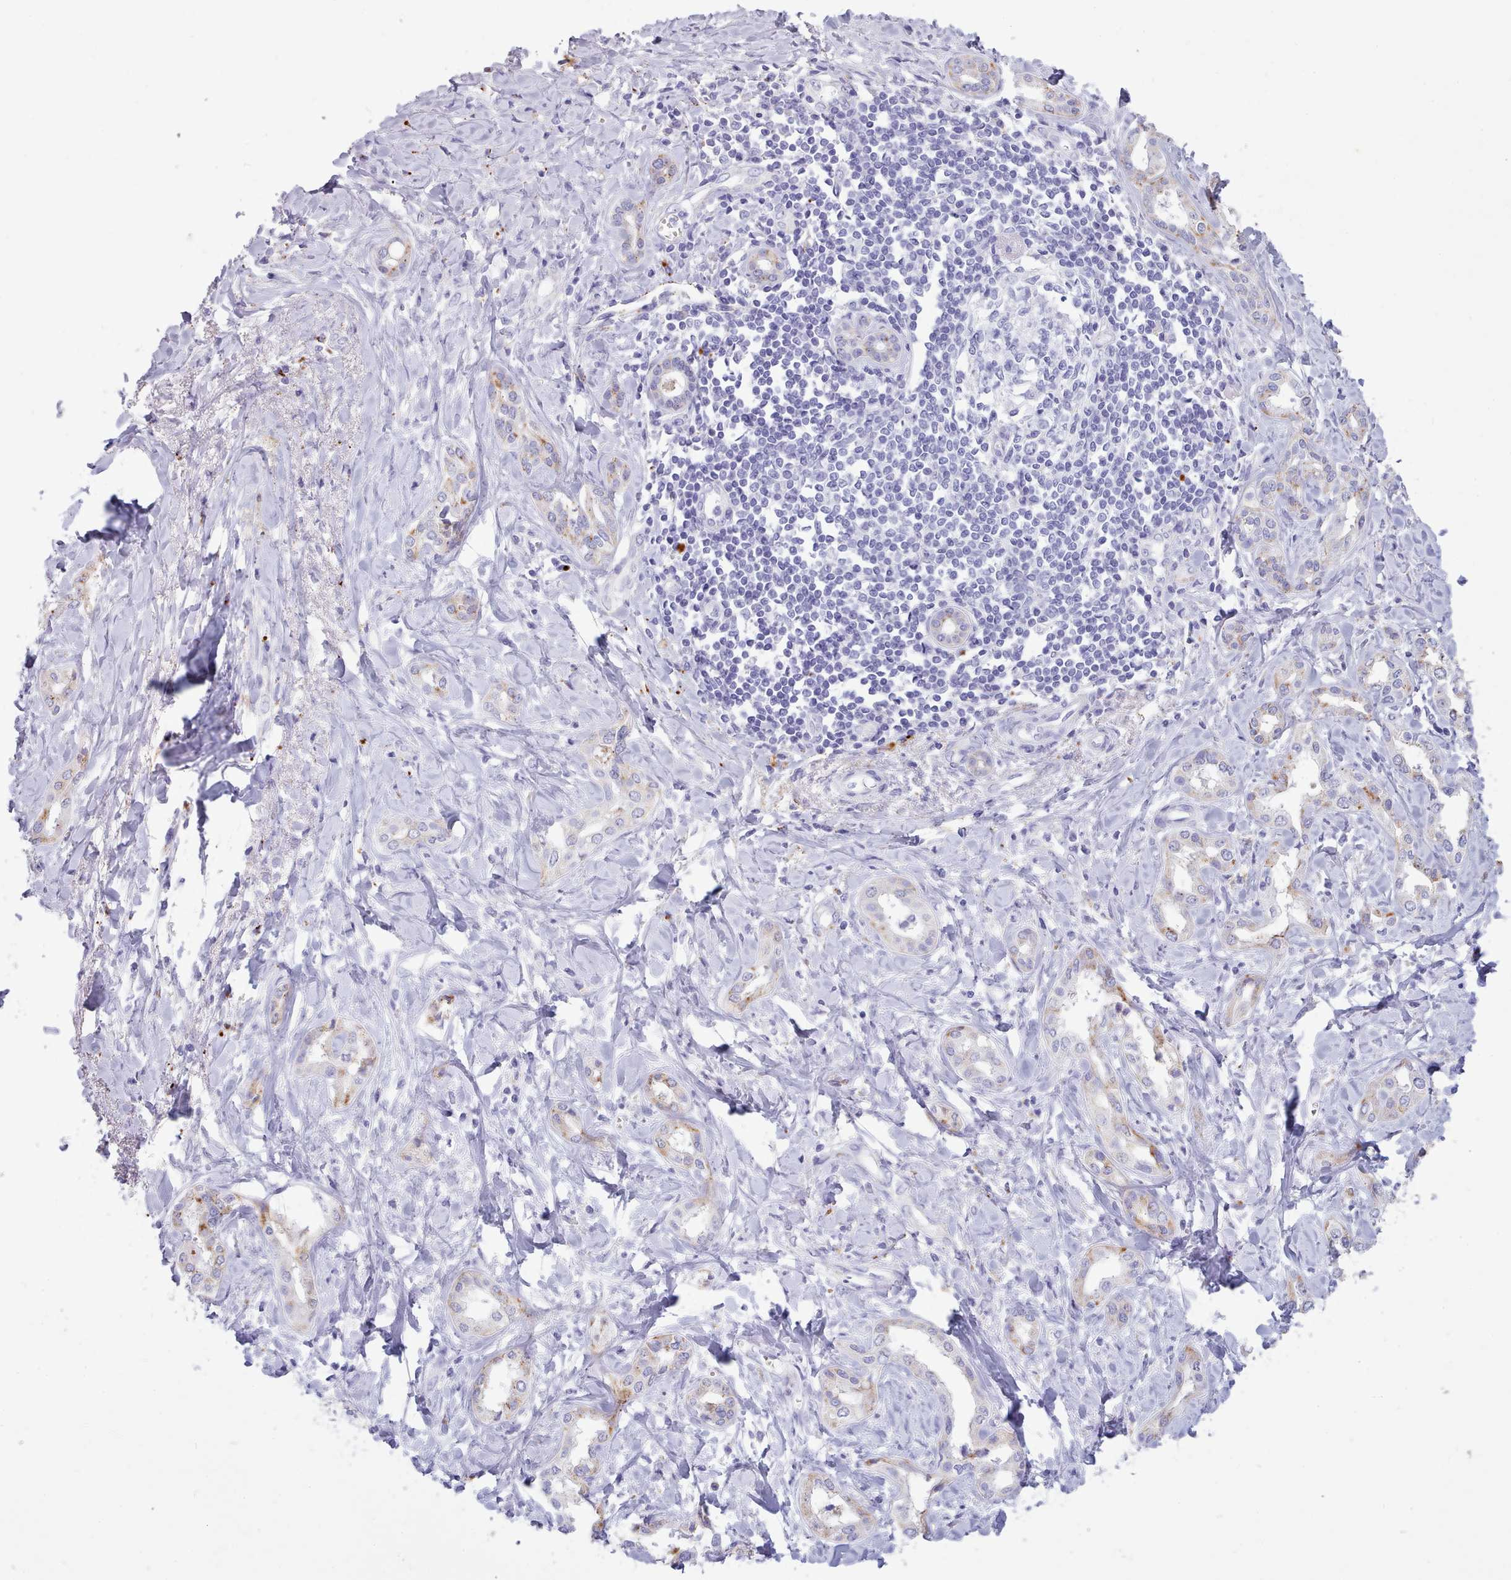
{"staining": {"intensity": "moderate", "quantity": "<25%", "location": "nuclear"}, "tissue": "liver cancer", "cell_type": "Tumor cells", "image_type": "cancer", "snomed": [{"axis": "morphology", "description": "Cholangiocarcinoma"}, {"axis": "topography", "description": "Liver"}], "caption": "A brown stain shows moderate nuclear positivity of a protein in liver cancer tumor cells. (brown staining indicates protein expression, while blue staining denotes nuclei).", "gene": "GAA", "patient": {"sex": "female", "age": 77}}